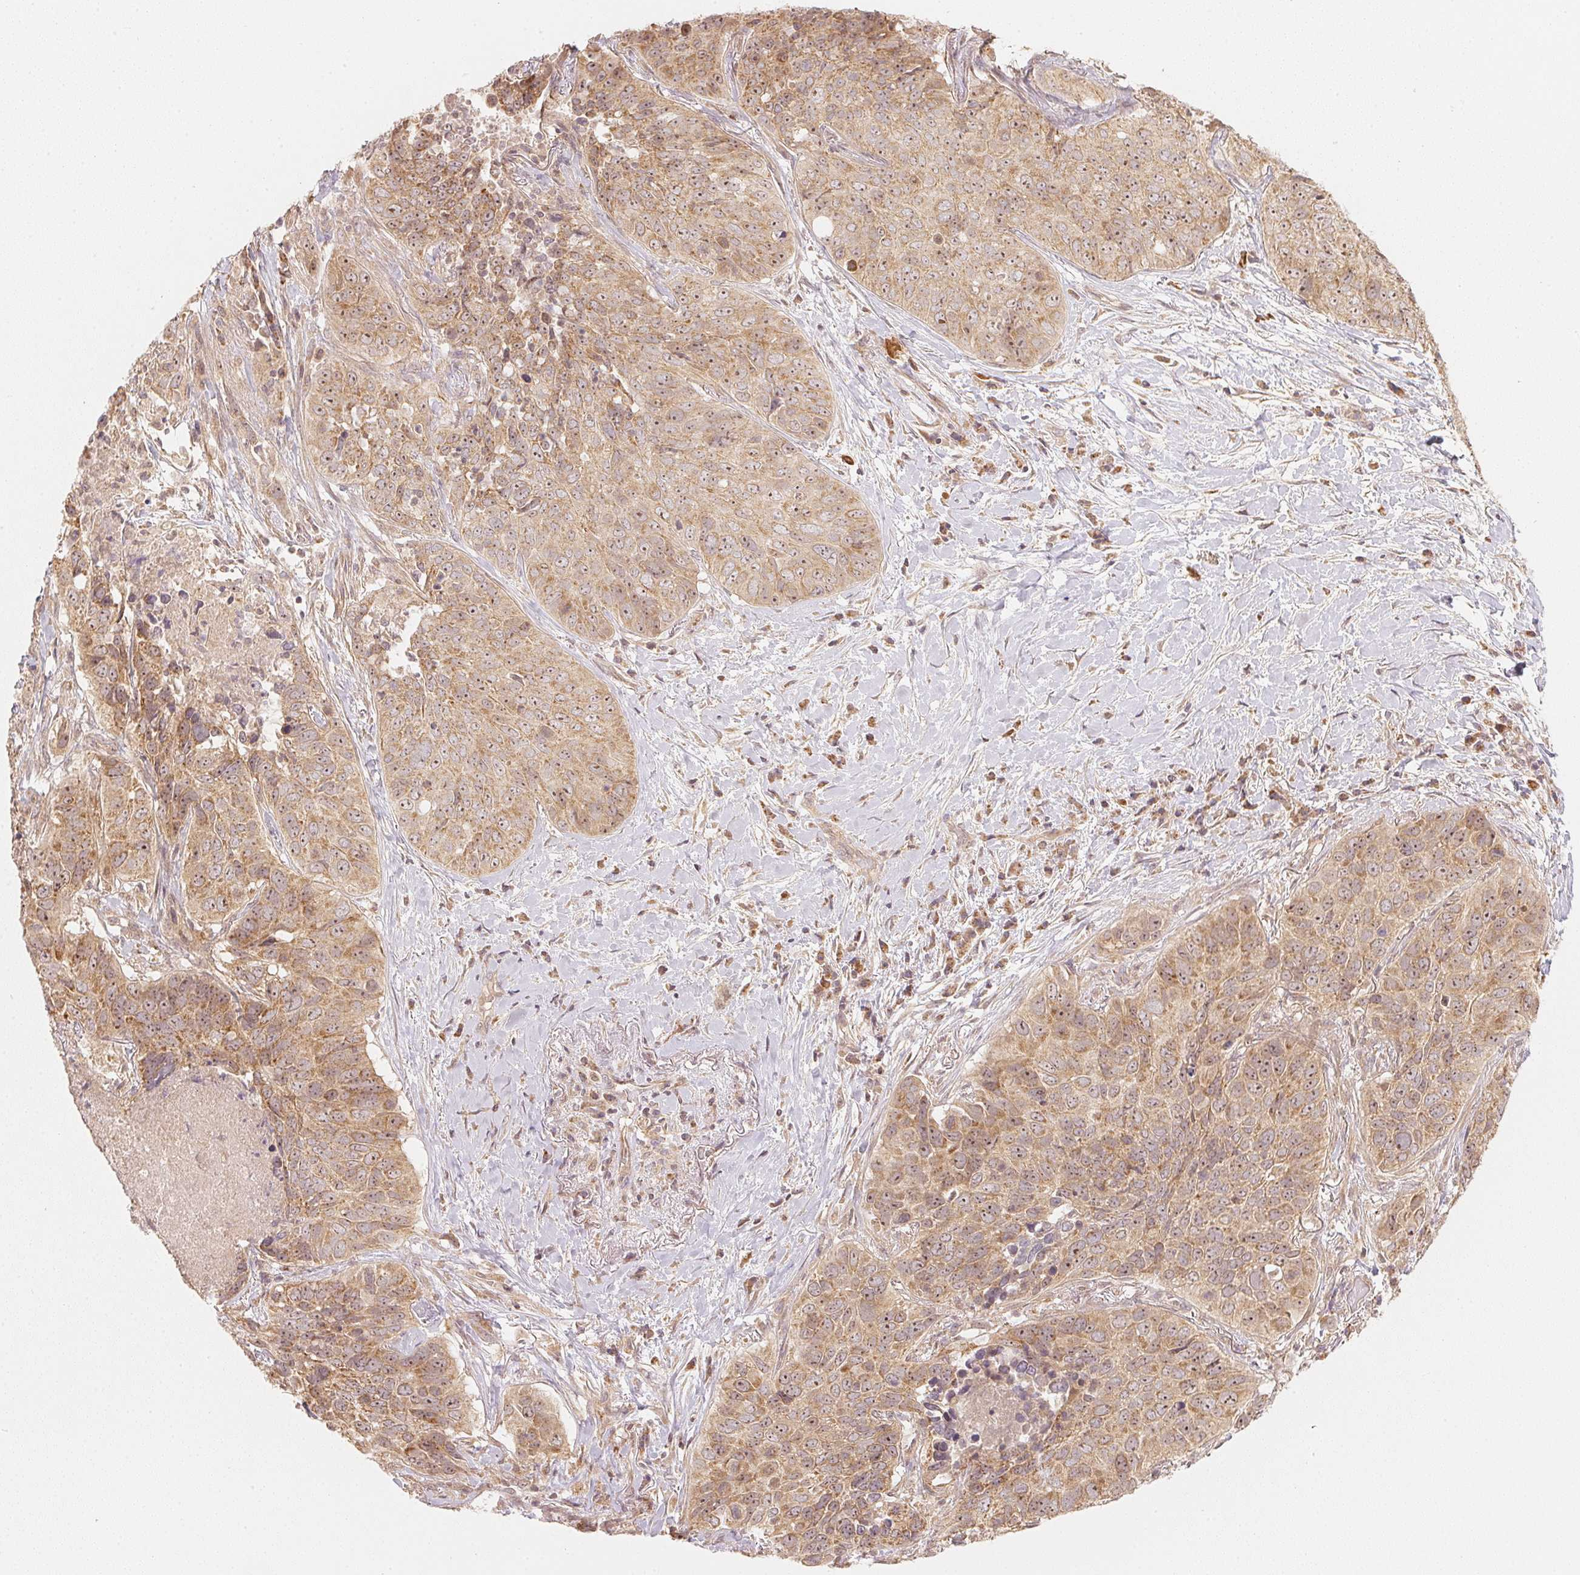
{"staining": {"intensity": "moderate", "quantity": ">75%", "location": "cytoplasmic/membranous,nuclear"}, "tissue": "lung cancer", "cell_type": "Tumor cells", "image_type": "cancer", "snomed": [{"axis": "morphology", "description": "Normal tissue, NOS"}, {"axis": "morphology", "description": "Squamous cell carcinoma, NOS"}, {"axis": "topography", "description": "Bronchus"}, {"axis": "topography", "description": "Lung"}], "caption": "Protein expression analysis of human lung cancer (squamous cell carcinoma) reveals moderate cytoplasmic/membranous and nuclear staining in about >75% of tumor cells.", "gene": "WDR54", "patient": {"sex": "male", "age": 64}}